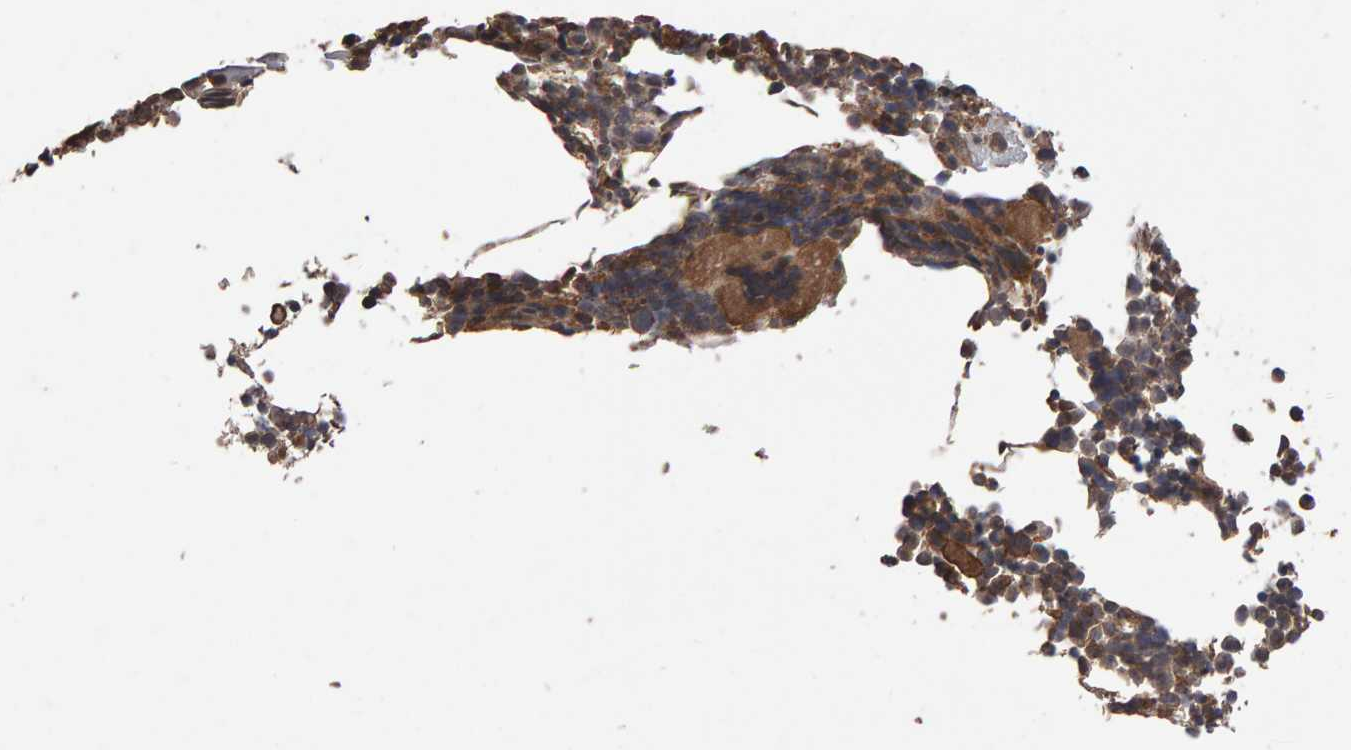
{"staining": {"intensity": "moderate", "quantity": "25%-75%", "location": "cytoplasmic/membranous"}, "tissue": "bone marrow", "cell_type": "Hematopoietic cells", "image_type": "normal", "snomed": [{"axis": "morphology", "description": "Normal tissue, NOS"}, {"axis": "morphology", "description": "Inflammation, NOS"}, {"axis": "topography", "description": "Bone marrow"}], "caption": "Bone marrow stained with DAB (3,3'-diaminobenzidine) immunohistochemistry (IHC) displays medium levels of moderate cytoplasmic/membranous expression in about 25%-75% of hematopoietic cells.", "gene": "SCRIB", "patient": {"sex": "male", "age": 78}}